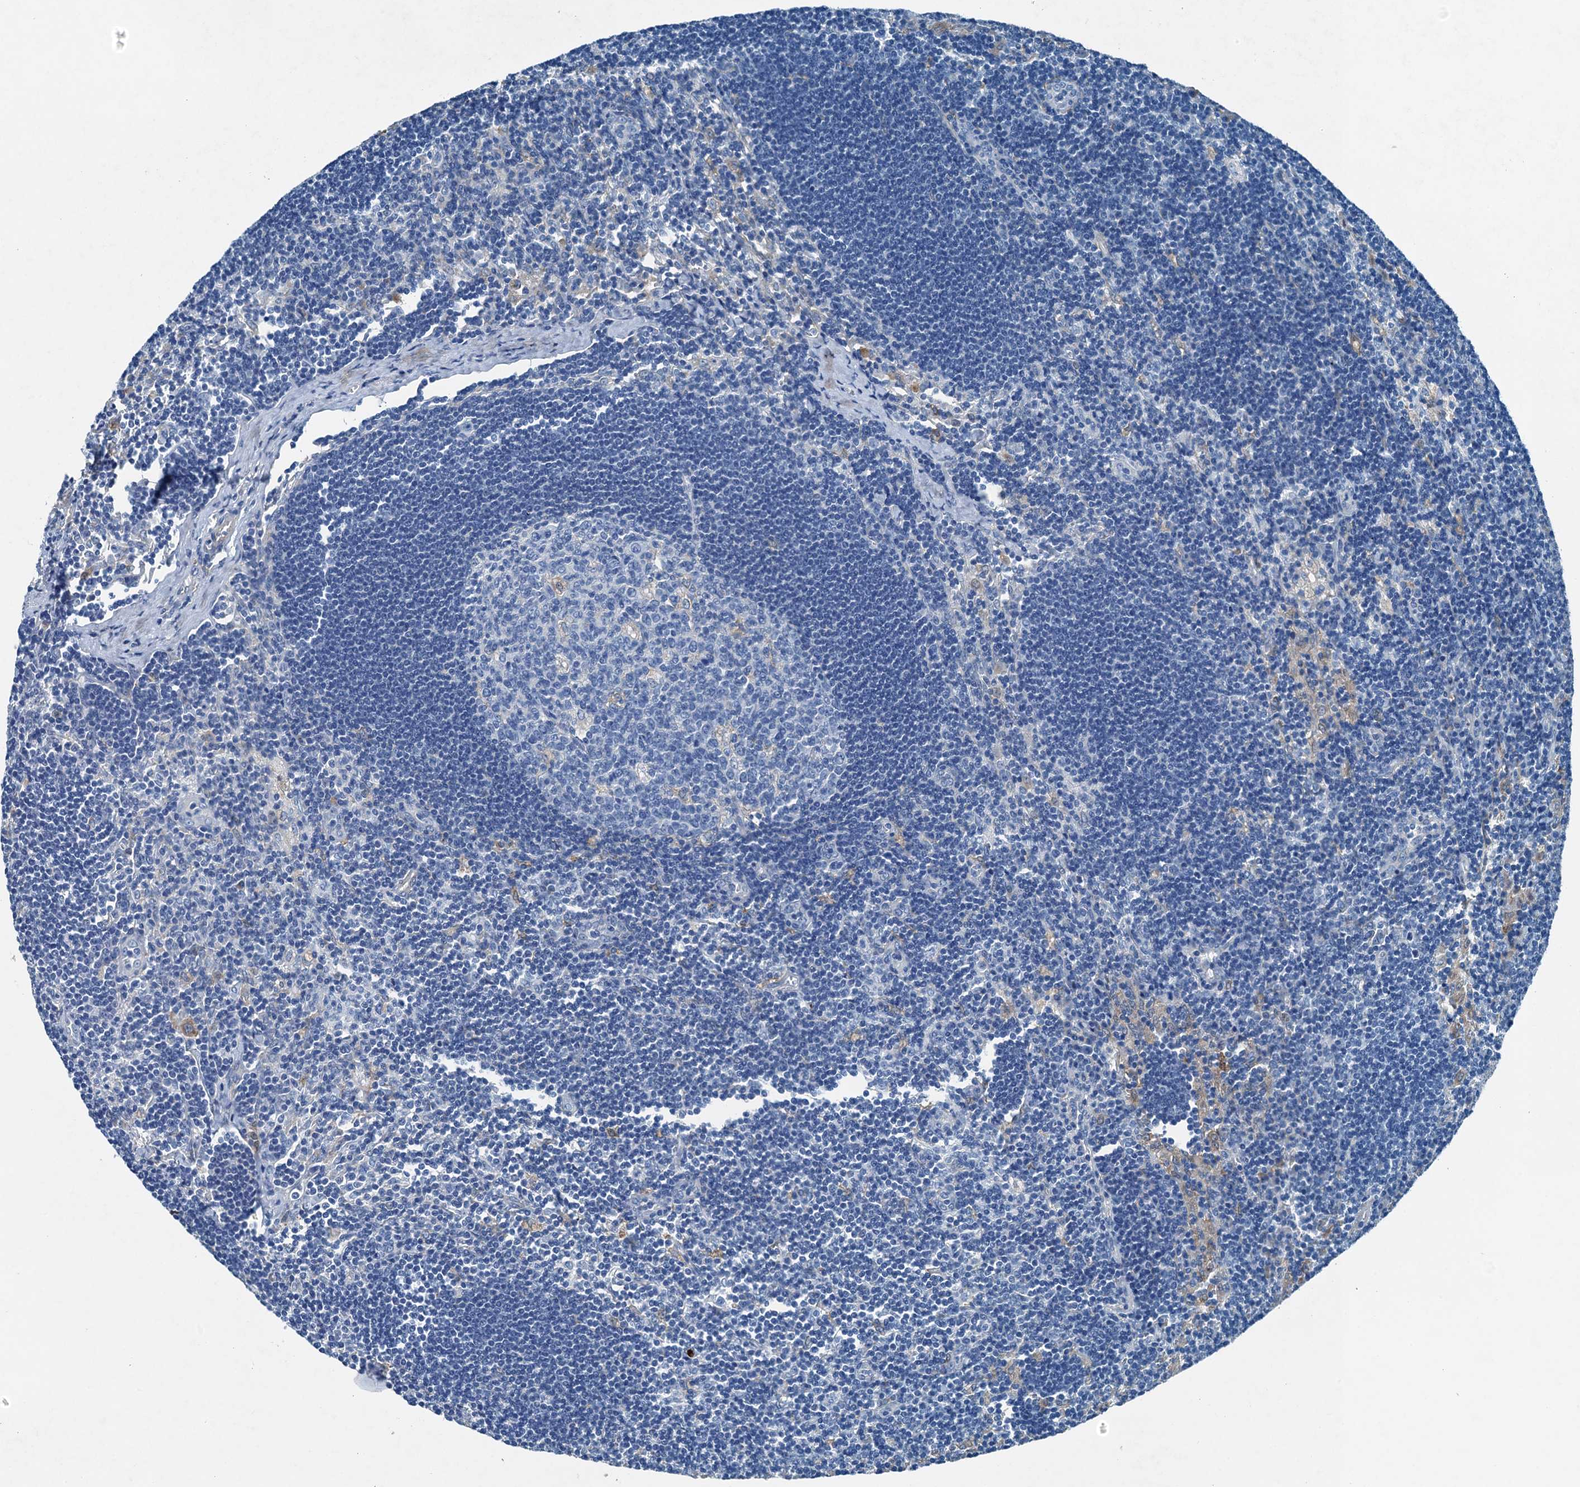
{"staining": {"intensity": "negative", "quantity": "none", "location": "none"}, "tissue": "lymph node", "cell_type": "Germinal center cells", "image_type": "normal", "snomed": [{"axis": "morphology", "description": "Normal tissue, NOS"}, {"axis": "topography", "description": "Lymph node"}], "caption": "Immunohistochemistry of benign human lymph node exhibits no staining in germinal center cells. The staining was performed using DAB (3,3'-diaminobenzidine) to visualize the protein expression in brown, while the nuclei were stained in blue with hematoxylin (Magnification: 20x).", "gene": "RAB3IL1", "patient": {"sex": "male", "age": 24}}